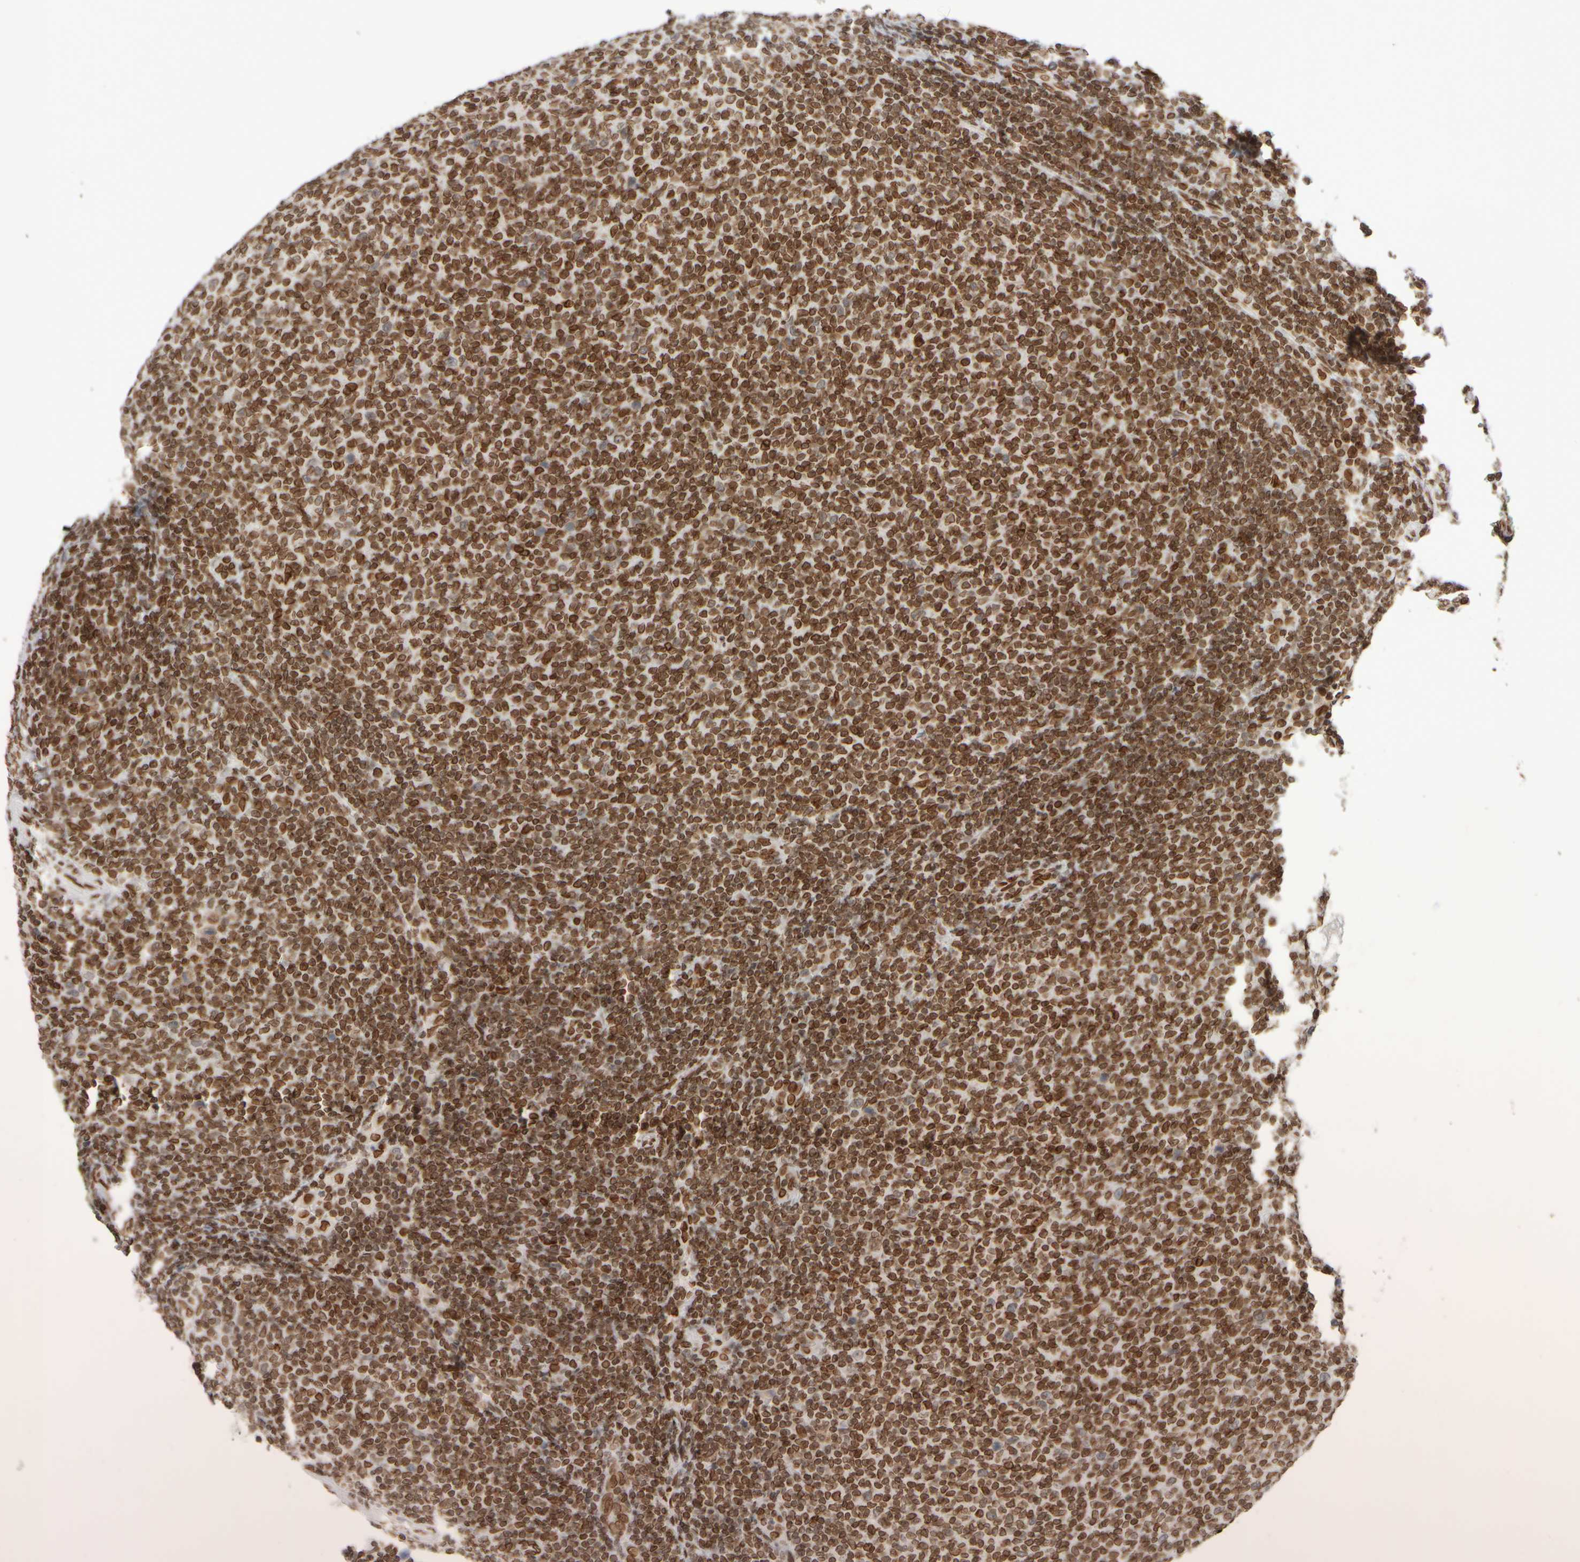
{"staining": {"intensity": "strong", "quantity": ">75%", "location": "cytoplasmic/membranous,nuclear"}, "tissue": "lymphoma", "cell_type": "Tumor cells", "image_type": "cancer", "snomed": [{"axis": "morphology", "description": "Malignant lymphoma, non-Hodgkin's type, Low grade"}, {"axis": "topography", "description": "Lymph node"}], "caption": "Immunohistochemical staining of human lymphoma exhibits high levels of strong cytoplasmic/membranous and nuclear expression in about >75% of tumor cells.", "gene": "ZC3HC1", "patient": {"sex": "male", "age": 66}}